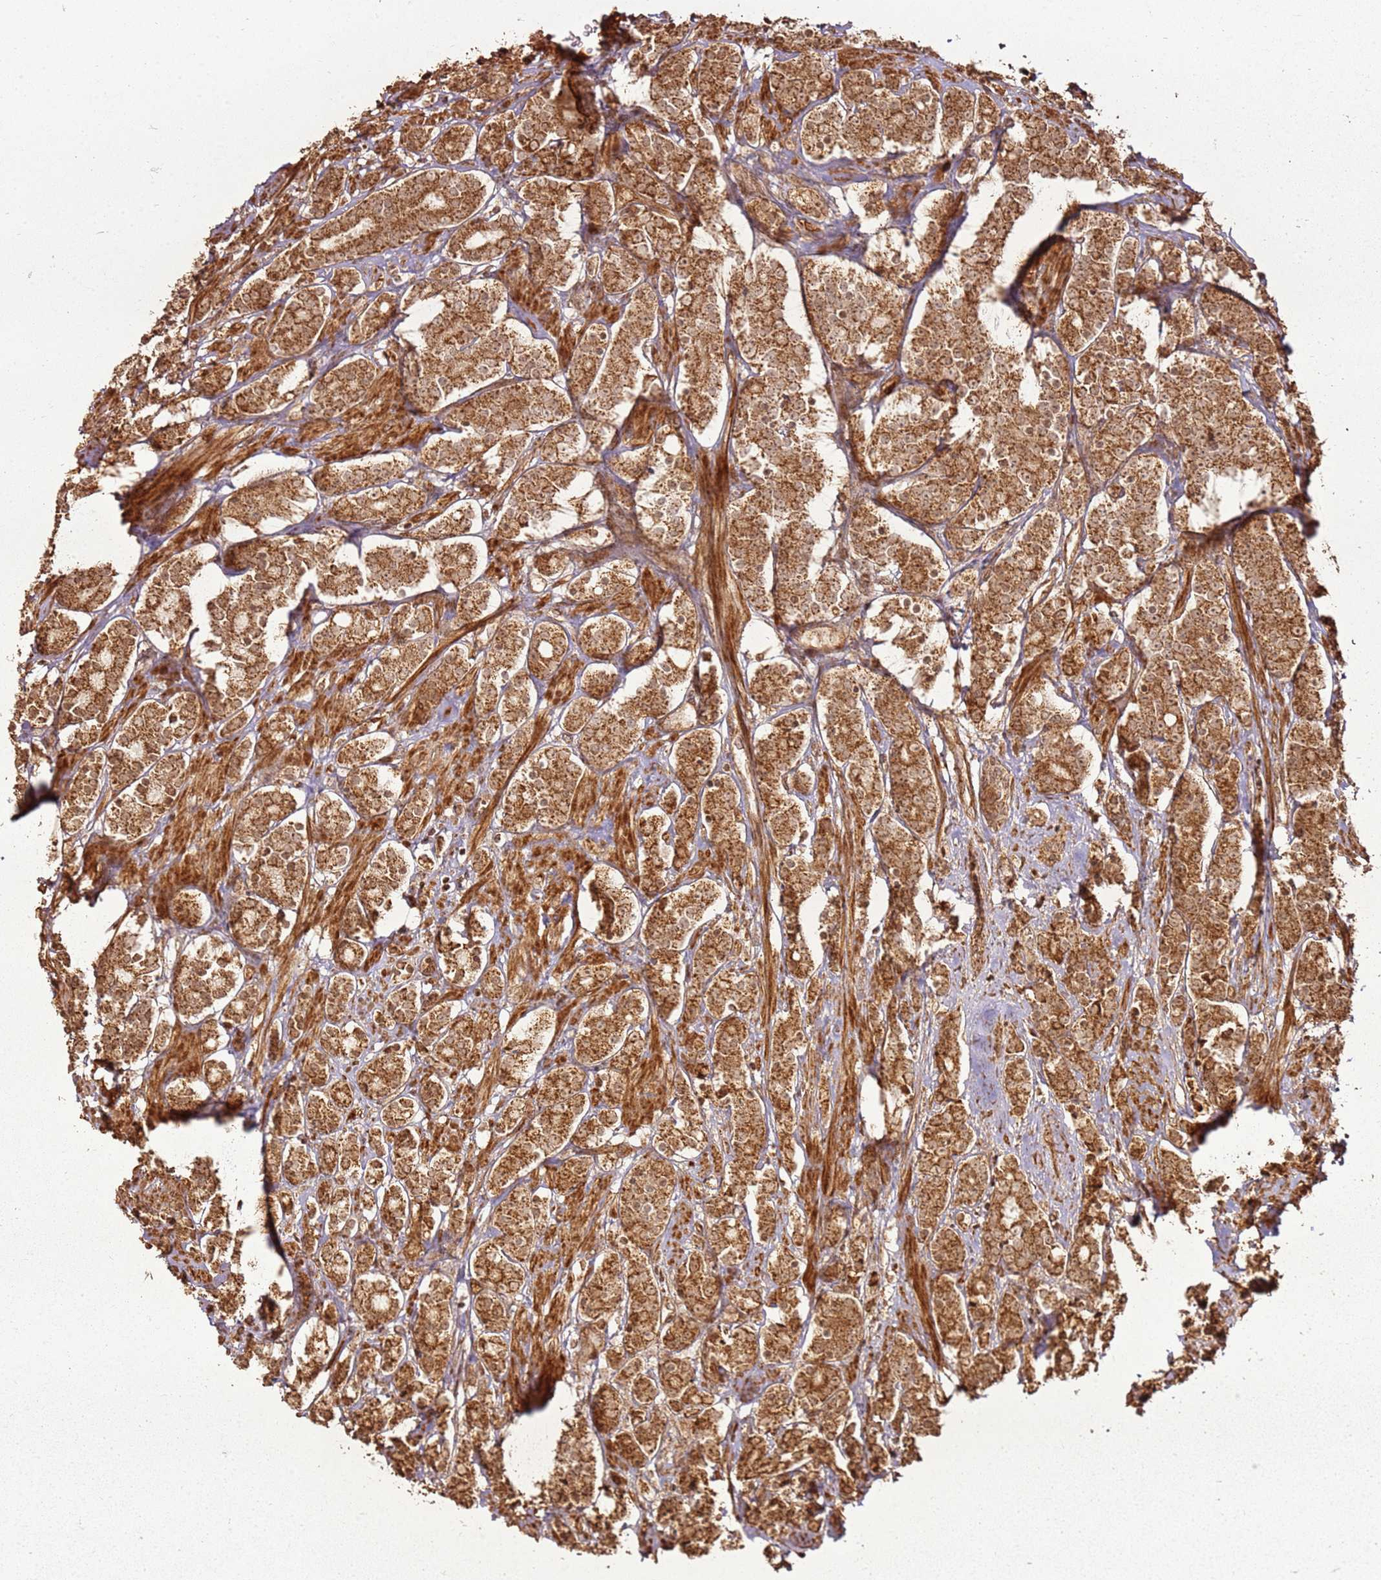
{"staining": {"intensity": "strong", "quantity": ">75%", "location": "cytoplasmic/membranous"}, "tissue": "prostate cancer", "cell_type": "Tumor cells", "image_type": "cancer", "snomed": [{"axis": "morphology", "description": "Adenocarcinoma, High grade"}, {"axis": "topography", "description": "Prostate"}], "caption": "DAB (3,3'-diaminobenzidine) immunohistochemical staining of prostate cancer reveals strong cytoplasmic/membranous protein expression in about >75% of tumor cells.", "gene": "MRPS6", "patient": {"sex": "male", "age": 62}}